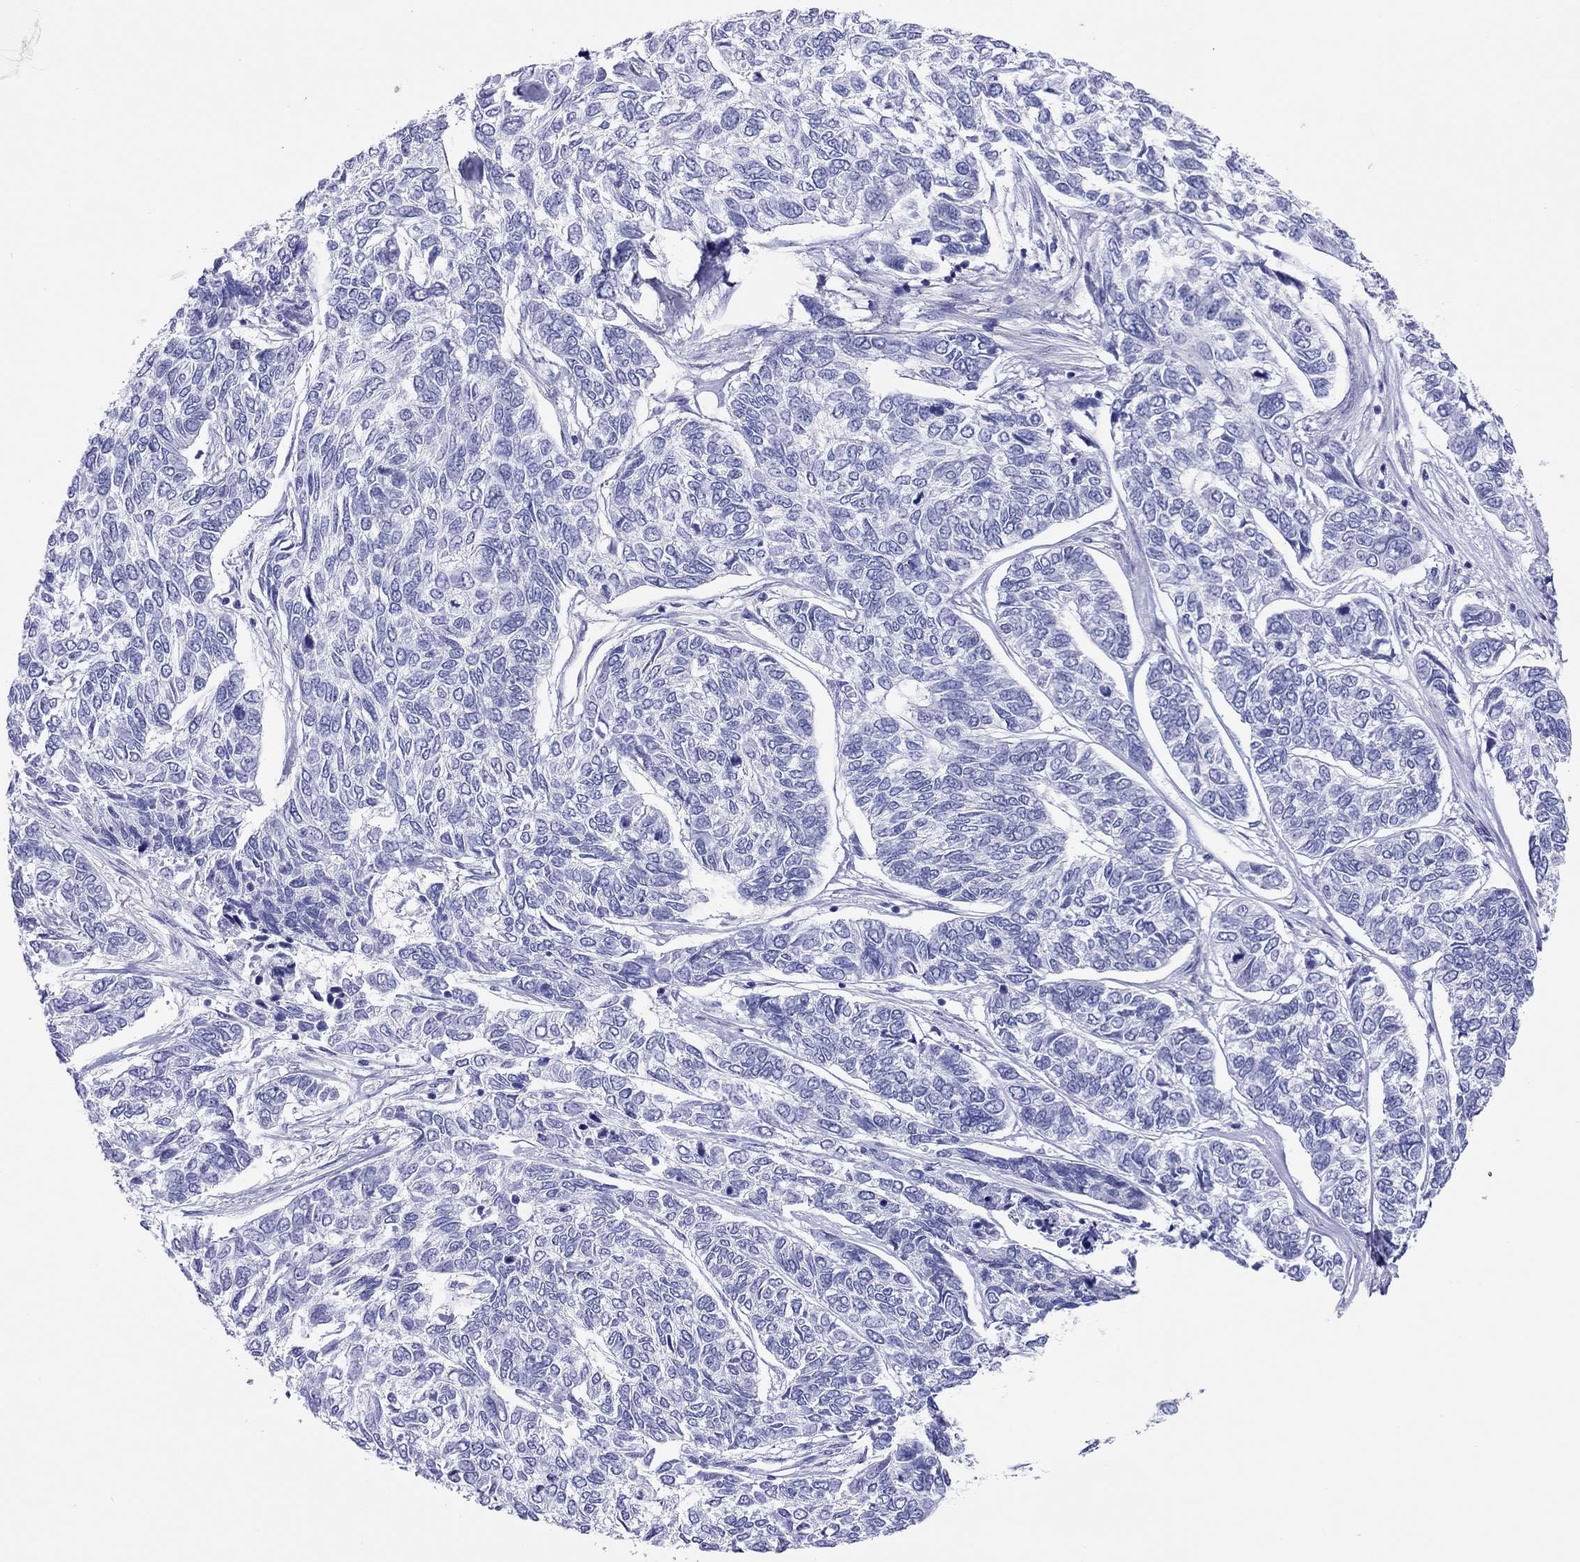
{"staining": {"intensity": "negative", "quantity": "none", "location": "none"}, "tissue": "skin cancer", "cell_type": "Tumor cells", "image_type": "cancer", "snomed": [{"axis": "morphology", "description": "Basal cell carcinoma"}, {"axis": "topography", "description": "Skin"}], "caption": "Basal cell carcinoma (skin) was stained to show a protein in brown. There is no significant positivity in tumor cells. The staining is performed using DAB (3,3'-diaminobenzidine) brown chromogen with nuclei counter-stained in using hematoxylin.", "gene": "PTPRN", "patient": {"sex": "female", "age": 65}}